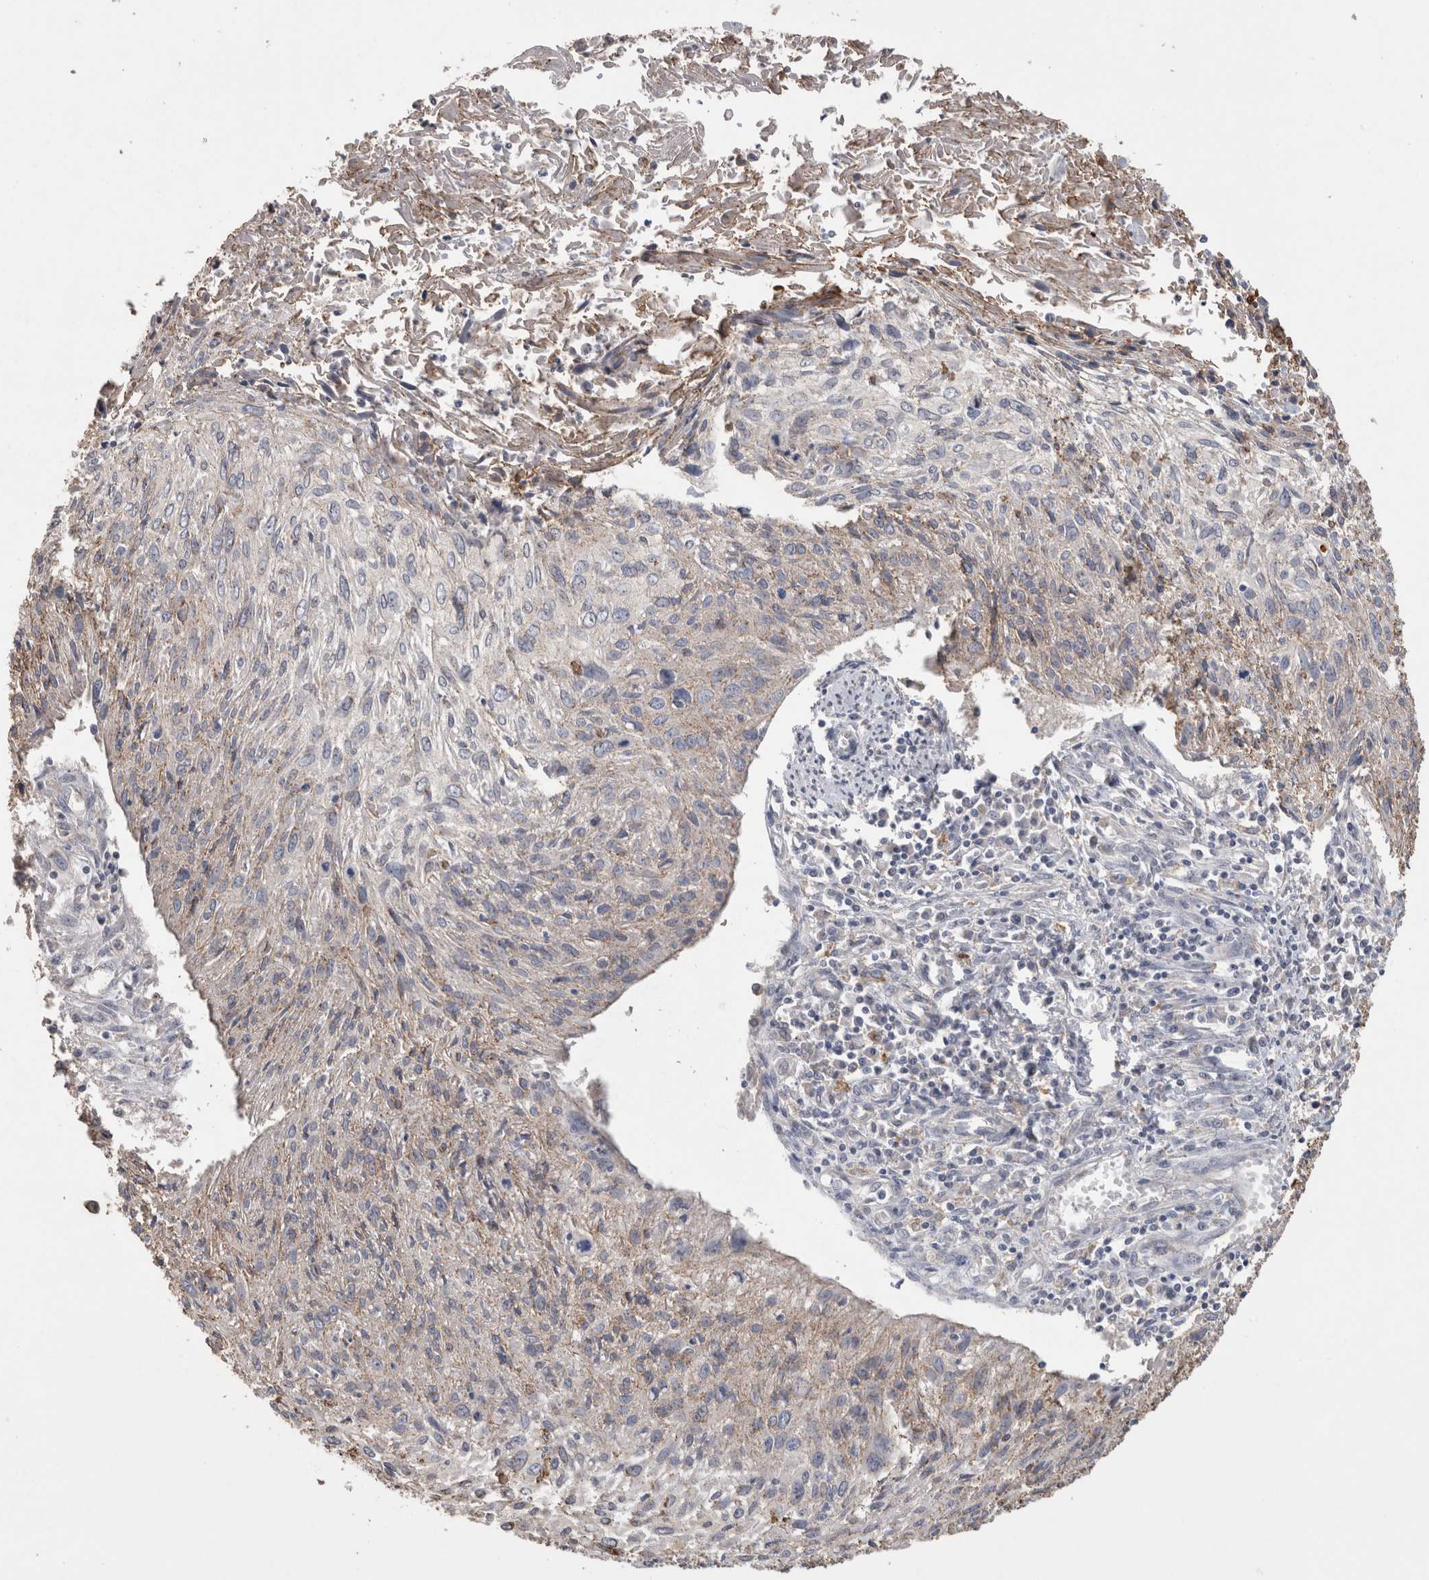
{"staining": {"intensity": "weak", "quantity": "<25%", "location": "cytoplasmic/membranous"}, "tissue": "cervical cancer", "cell_type": "Tumor cells", "image_type": "cancer", "snomed": [{"axis": "morphology", "description": "Squamous cell carcinoma, NOS"}, {"axis": "topography", "description": "Cervix"}], "caption": "Cervical squamous cell carcinoma was stained to show a protein in brown. There is no significant positivity in tumor cells. Brightfield microscopy of IHC stained with DAB (brown) and hematoxylin (blue), captured at high magnification.", "gene": "CNTFR", "patient": {"sex": "female", "age": 51}}